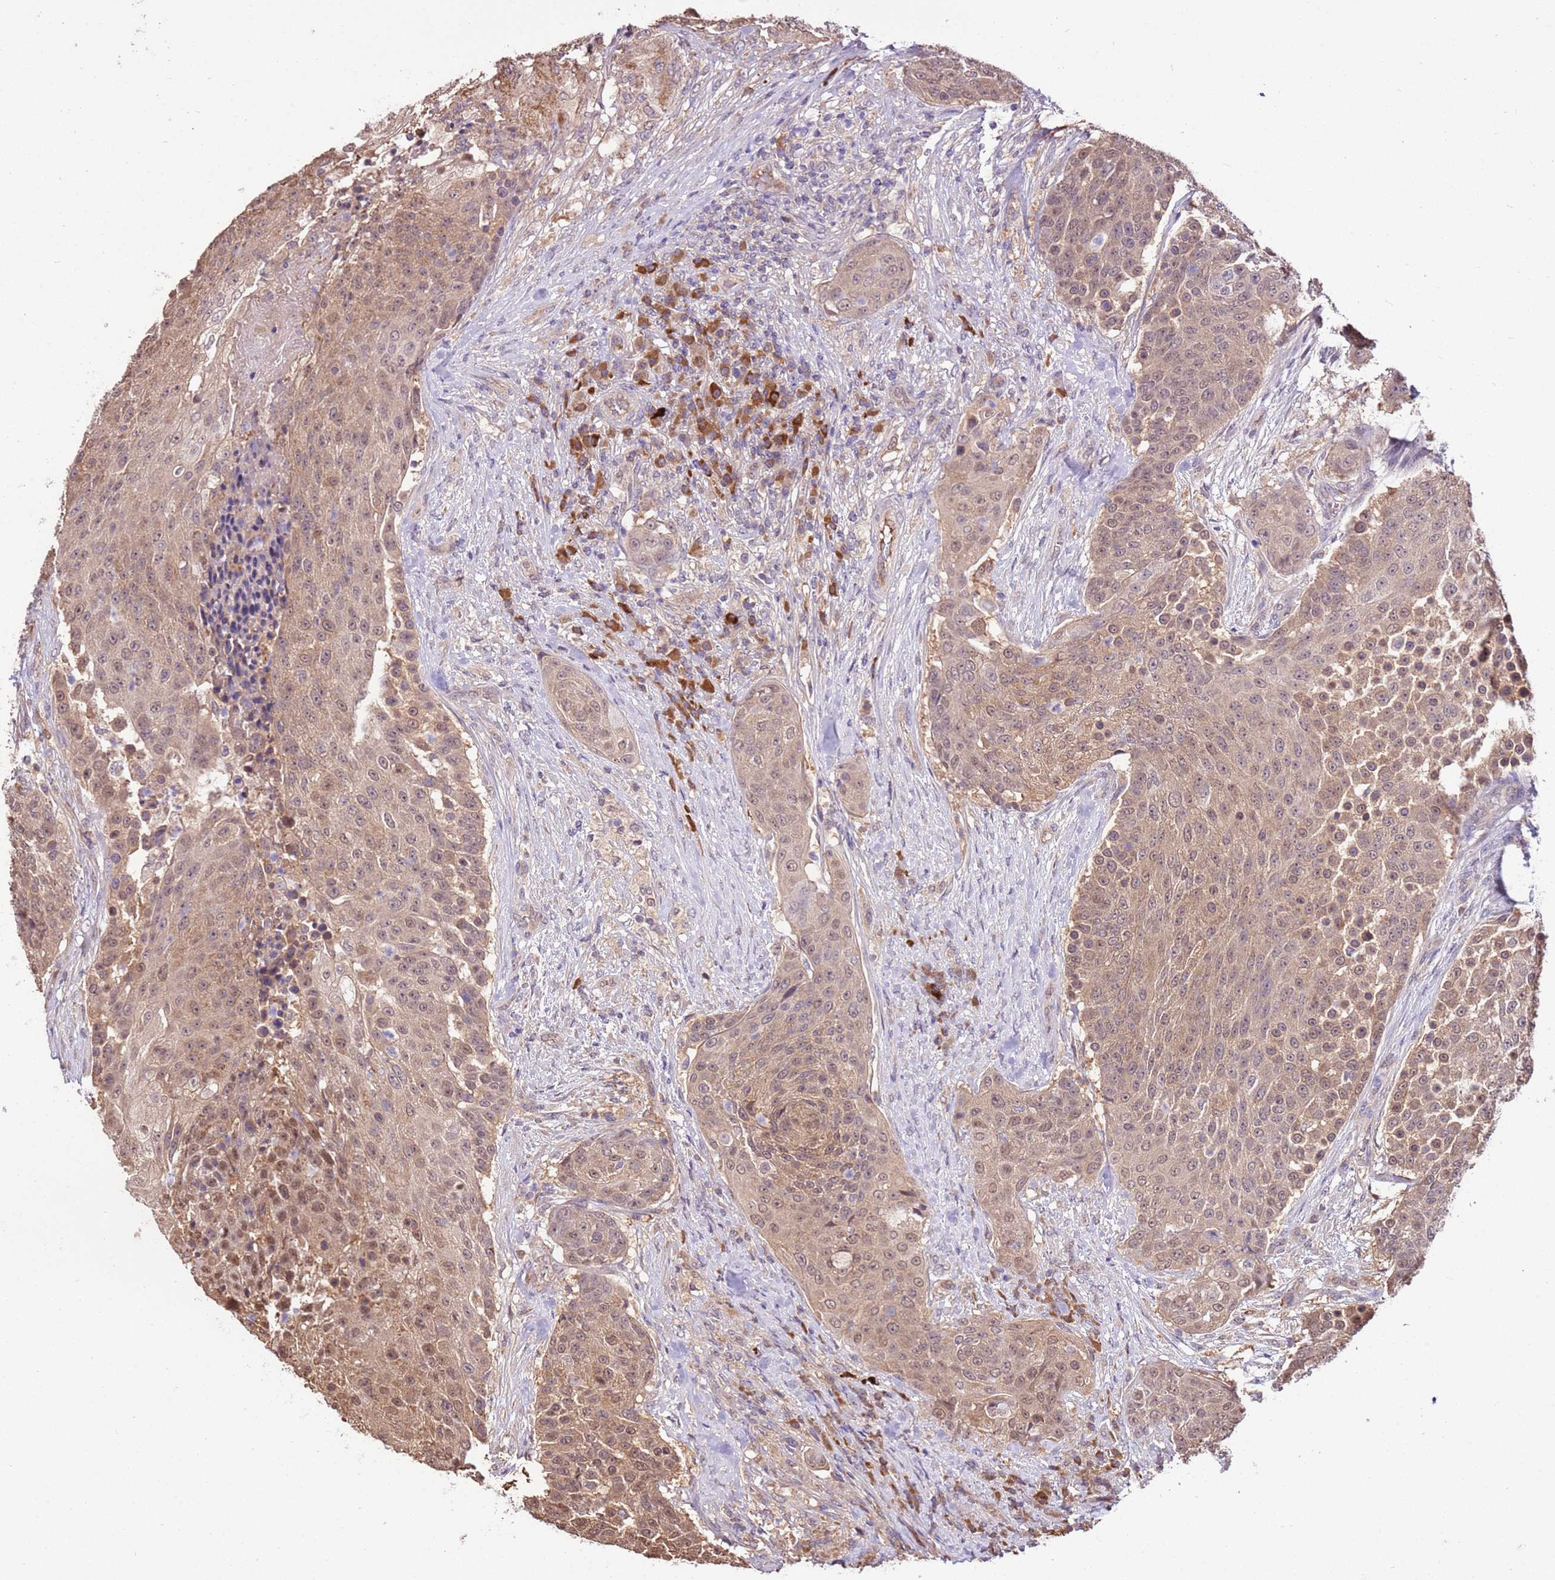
{"staining": {"intensity": "weak", "quantity": ">75%", "location": "cytoplasmic/membranous,nuclear"}, "tissue": "urothelial cancer", "cell_type": "Tumor cells", "image_type": "cancer", "snomed": [{"axis": "morphology", "description": "Urothelial carcinoma, High grade"}, {"axis": "topography", "description": "Urinary bladder"}], "caption": "Immunohistochemistry (DAB) staining of human urothelial cancer displays weak cytoplasmic/membranous and nuclear protein positivity in about >75% of tumor cells.", "gene": "BBS5", "patient": {"sex": "female", "age": 63}}